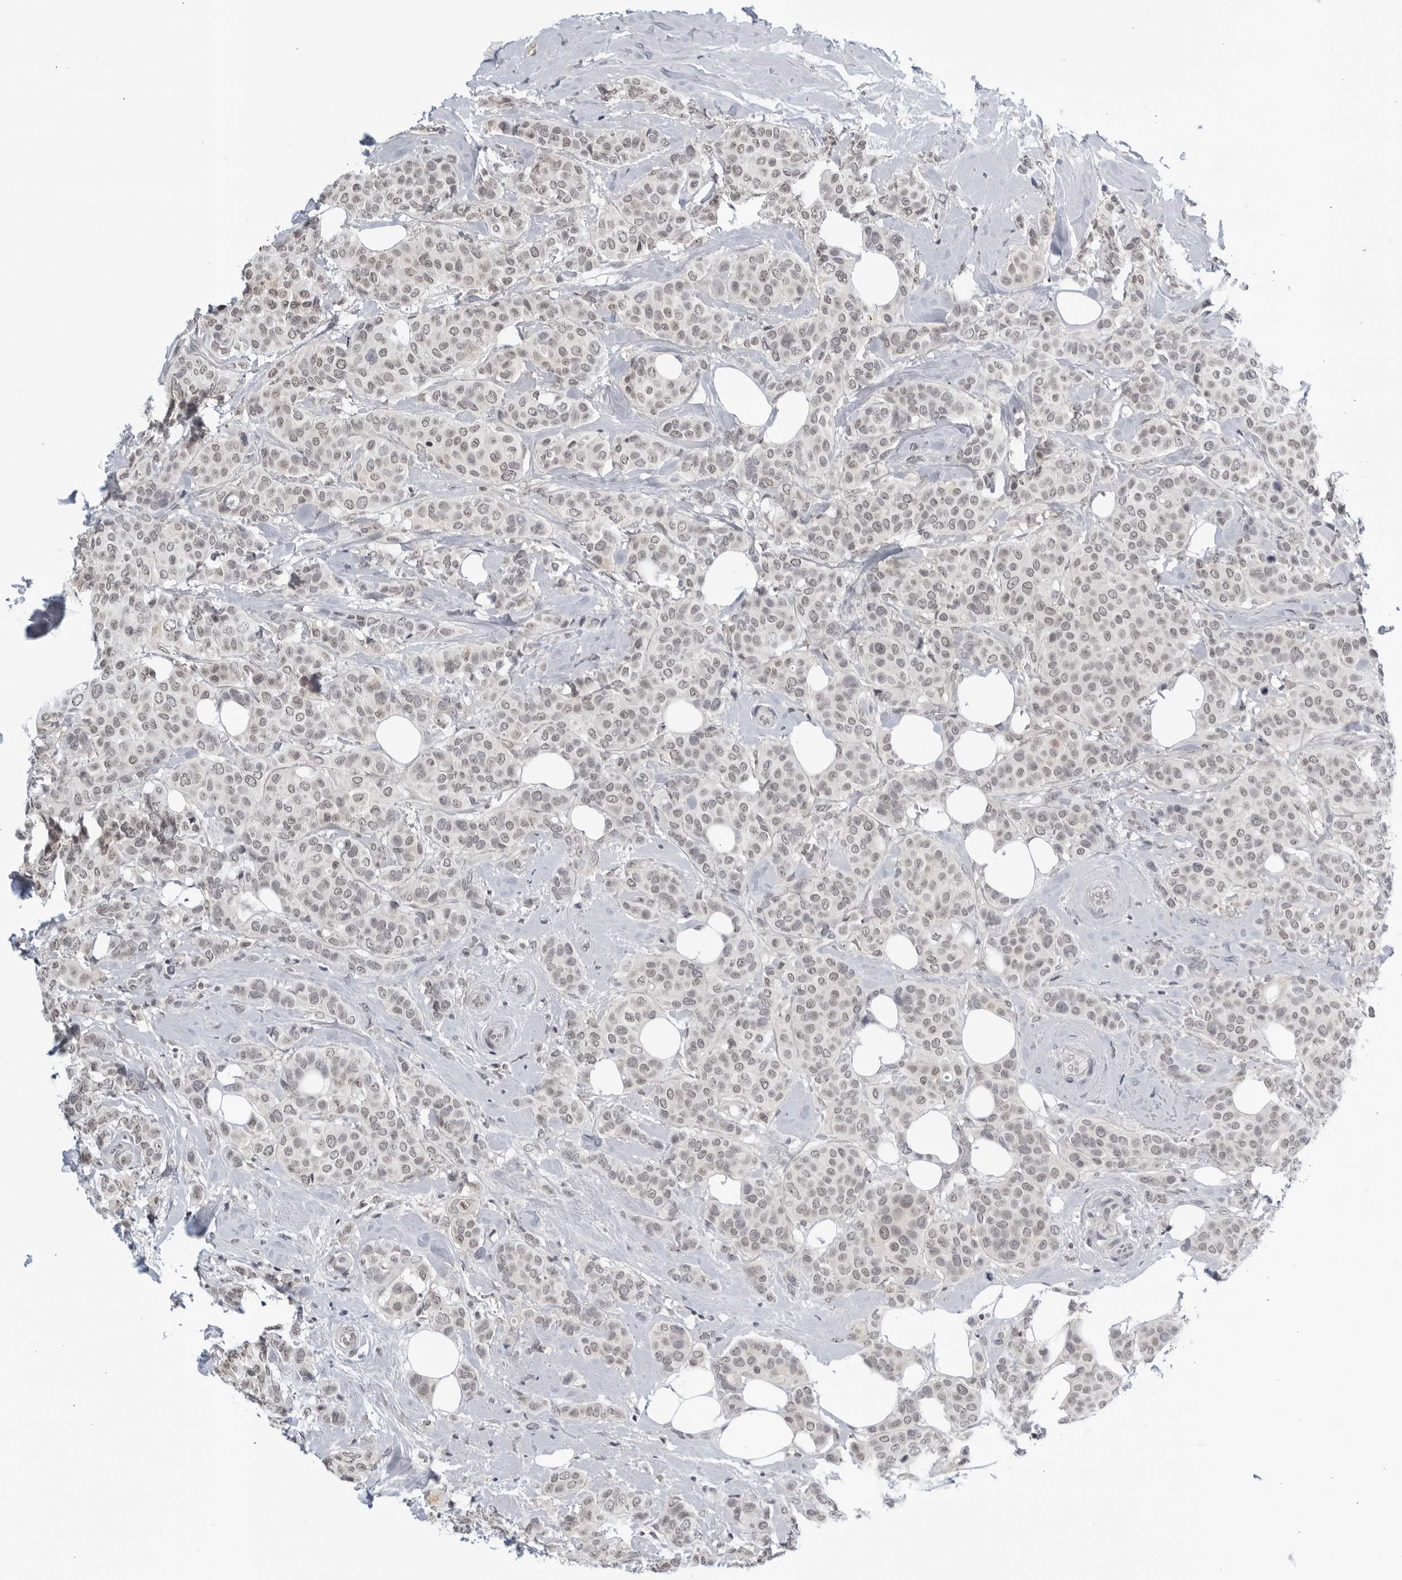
{"staining": {"intensity": "weak", "quantity": "25%-75%", "location": "nuclear"}, "tissue": "breast cancer", "cell_type": "Tumor cells", "image_type": "cancer", "snomed": [{"axis": "morphology", "description": "Lobular carcinoma"}, {"axis": "topography", "description": "Breast"}], "caption": "Lobular carcinoma (breast) stained for a protein displays weak nuclear positivity in tumor cells. The protein is shown in brown color, while the nuclei are stained blue.", "gene": "CC2D1B", "patient": {"sex": "female", "age": 51}}